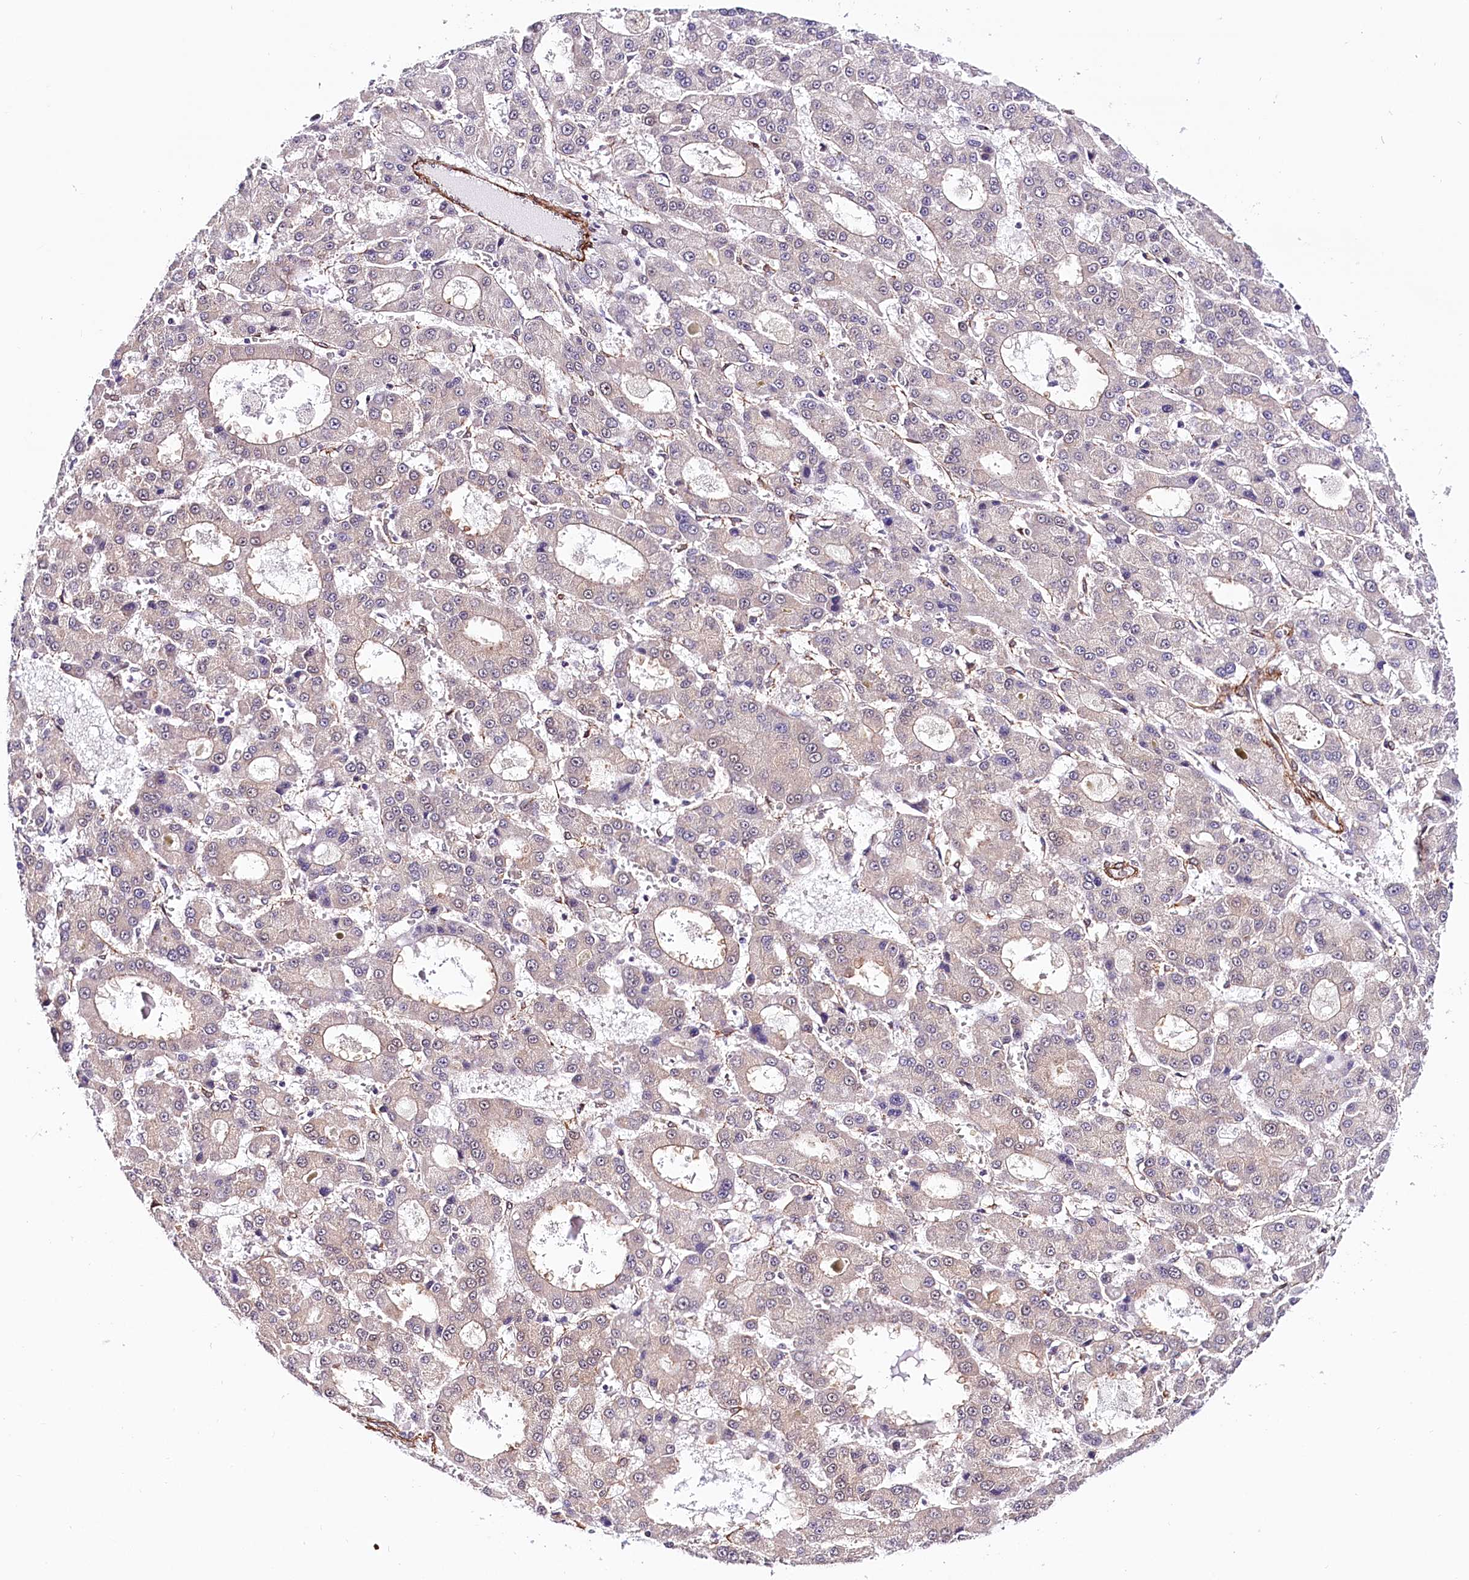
{"staining": {"intensity": "negative", "quantity": "none", "location": "none"}, "tissue": "liver cancer", "cell_type": "Tumor cells", "image_type": "cancer", "snomed": [{"axis": "morphology", "description": "Carcinoma, Hepatocellular, NOS"}, {"axis": "topography", "description": "Liver"}], "caption": "IHC of human liver cancer exhibits no expression in tumor cells. (DAB (3,3'-diaminobenzidine) IHC visualized using brightfield microscopy, high magnification).", "gene": "PPP2R5B", "patient": {"sex": "male", "age": 70}}